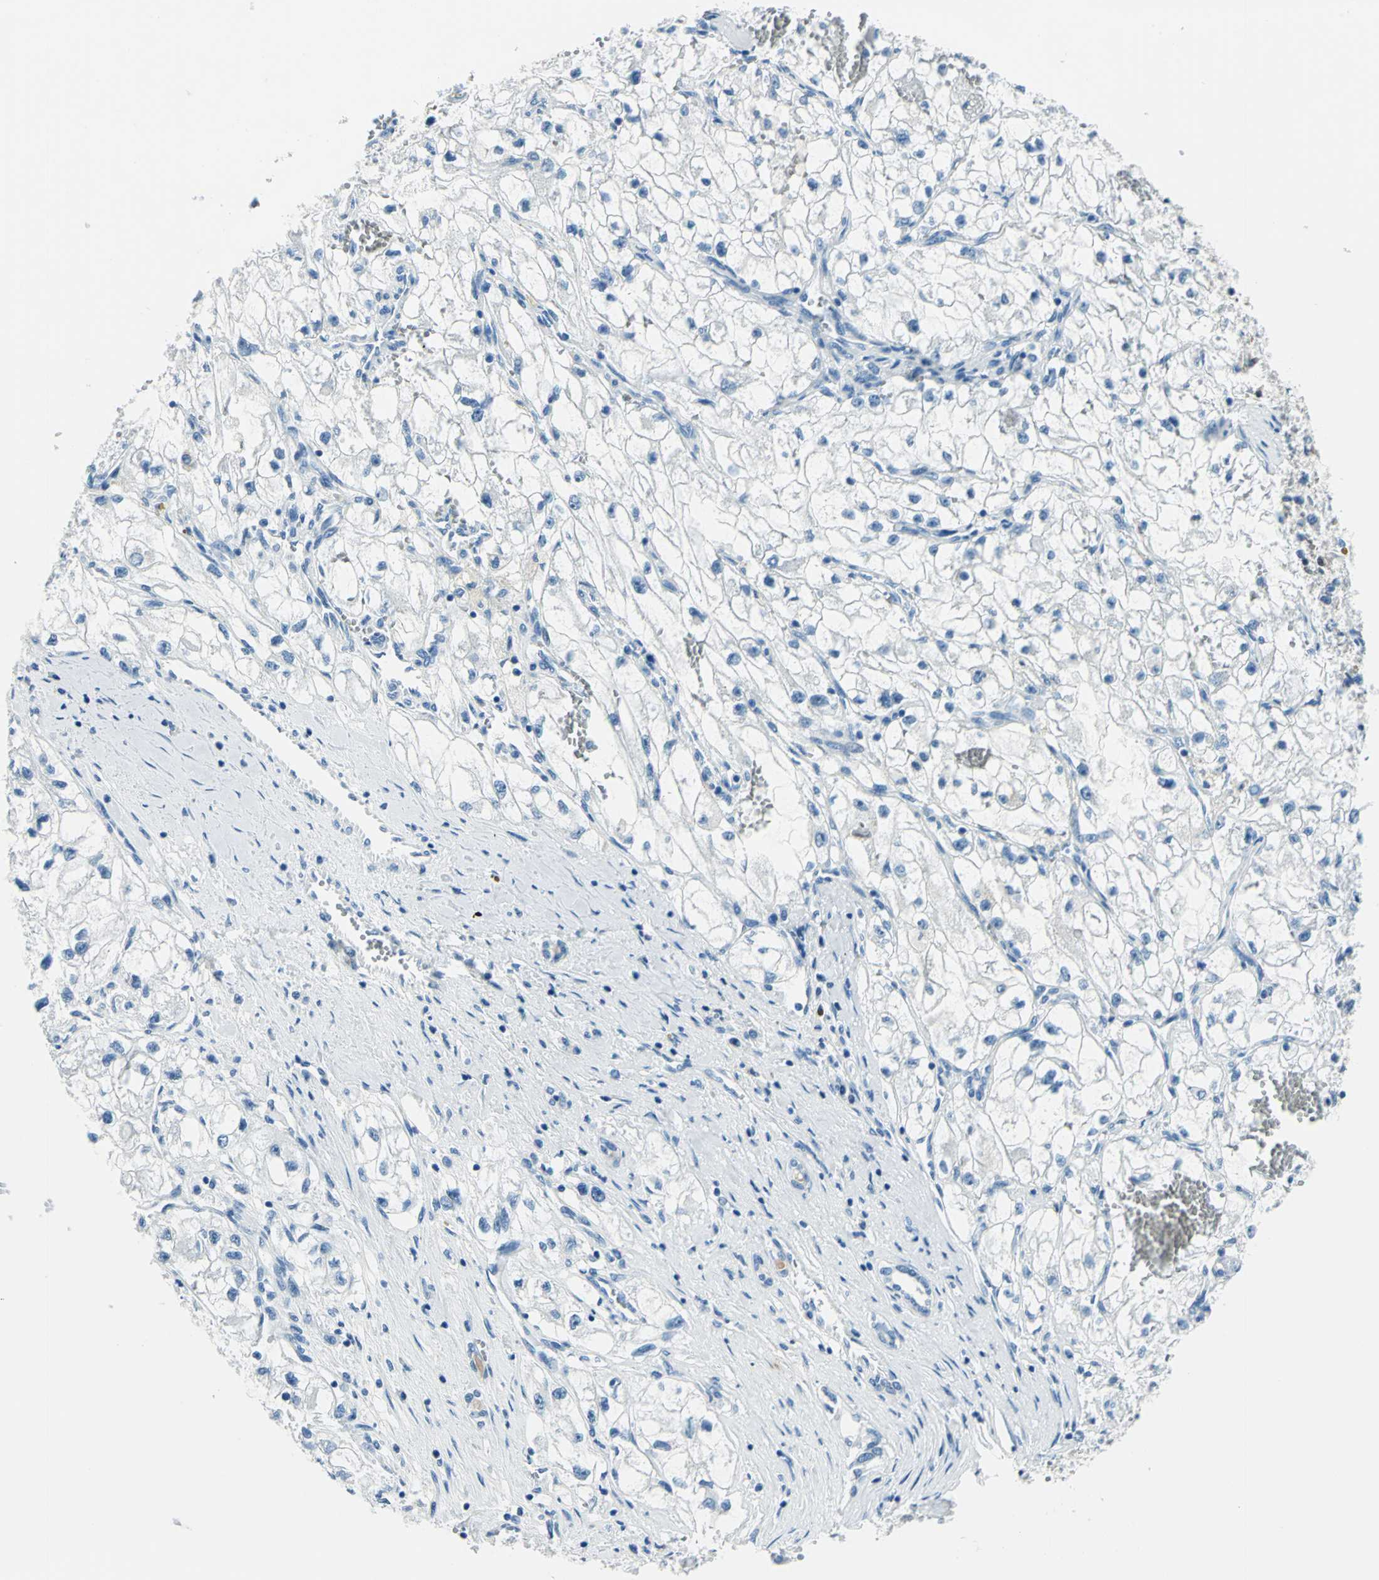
{"staining": {"intensity": "negative", "quantity": "none", "location": "none"}, "tissue": "renal cancer", "cell_type": "Tumor cells", "image_type": "cancer", "snomed": [{"axis": "morphology", "description": "Adenocarcinoma, NOS"}, {"axis": "topography", "description": "Kidney"}], "caption": "Immunohistochemistry (IHC) photomicrograph of human adenocarcinoma (renal) stained for a protein (brown), which exhibits no positivity in tumor cells.", "gene": "AKR1A1", "patient": {"sex": "female", "age": 70}}